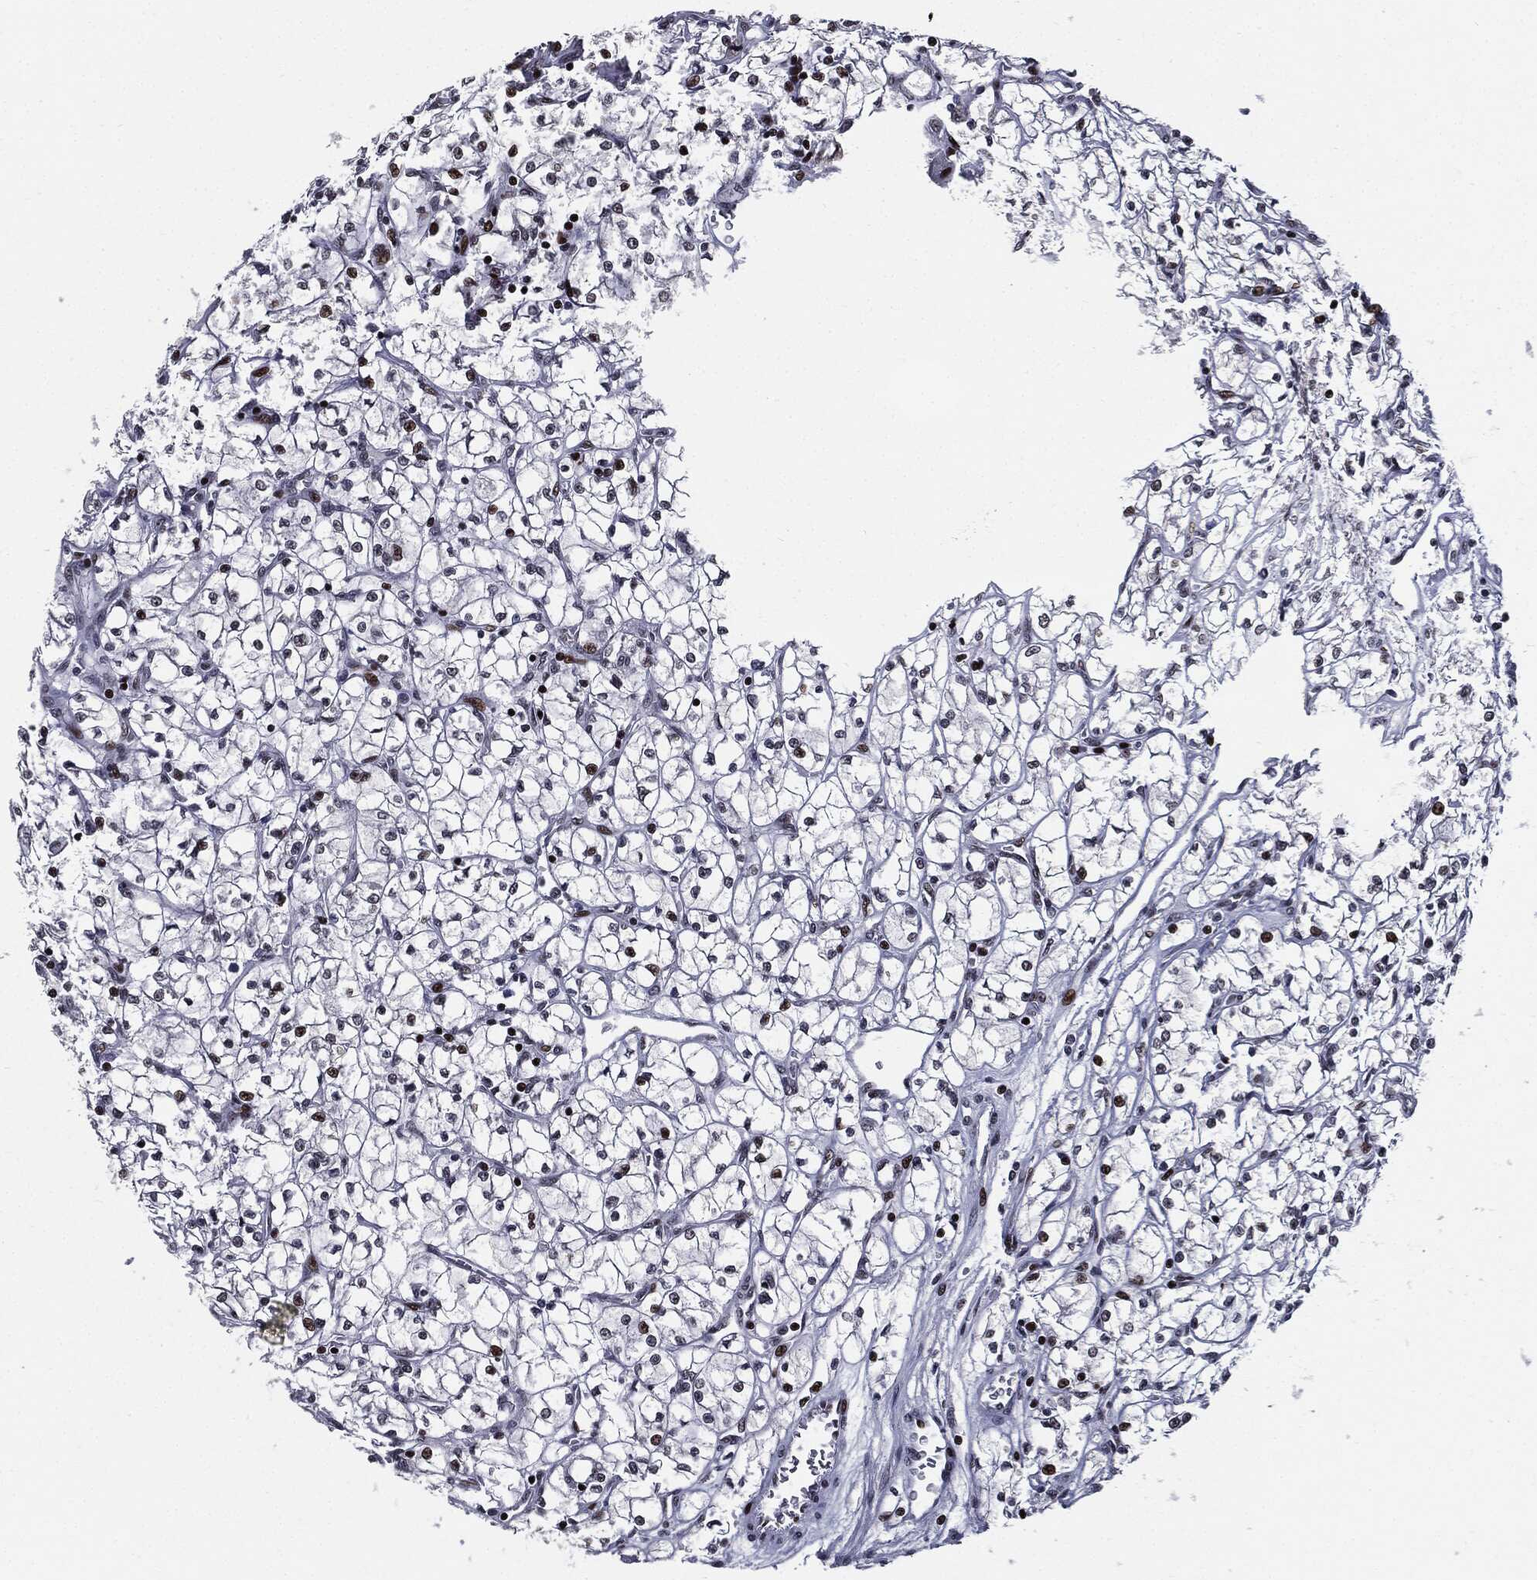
{"staining": {"intensity": "strong", "quantity": "<25%", "location": "nuclear"}, "tissue": "renal cancer", "cell_type": "Tumor cells", "image_type": "cancer", "snomed": [{"axis": "morphology", "description": "Adenocarcinoma, NOS"}, {"axis": "topography", "description": "Kidney"}], "caption": "IHC image of human renal adenocarcinoma stained for a protein (brown), which demonstrates medium levels of strong nuclear positivity in approximately <25% of tumor cells.", "gene": "ZFP91", "patient": {"sex": "female", "age": 64}}